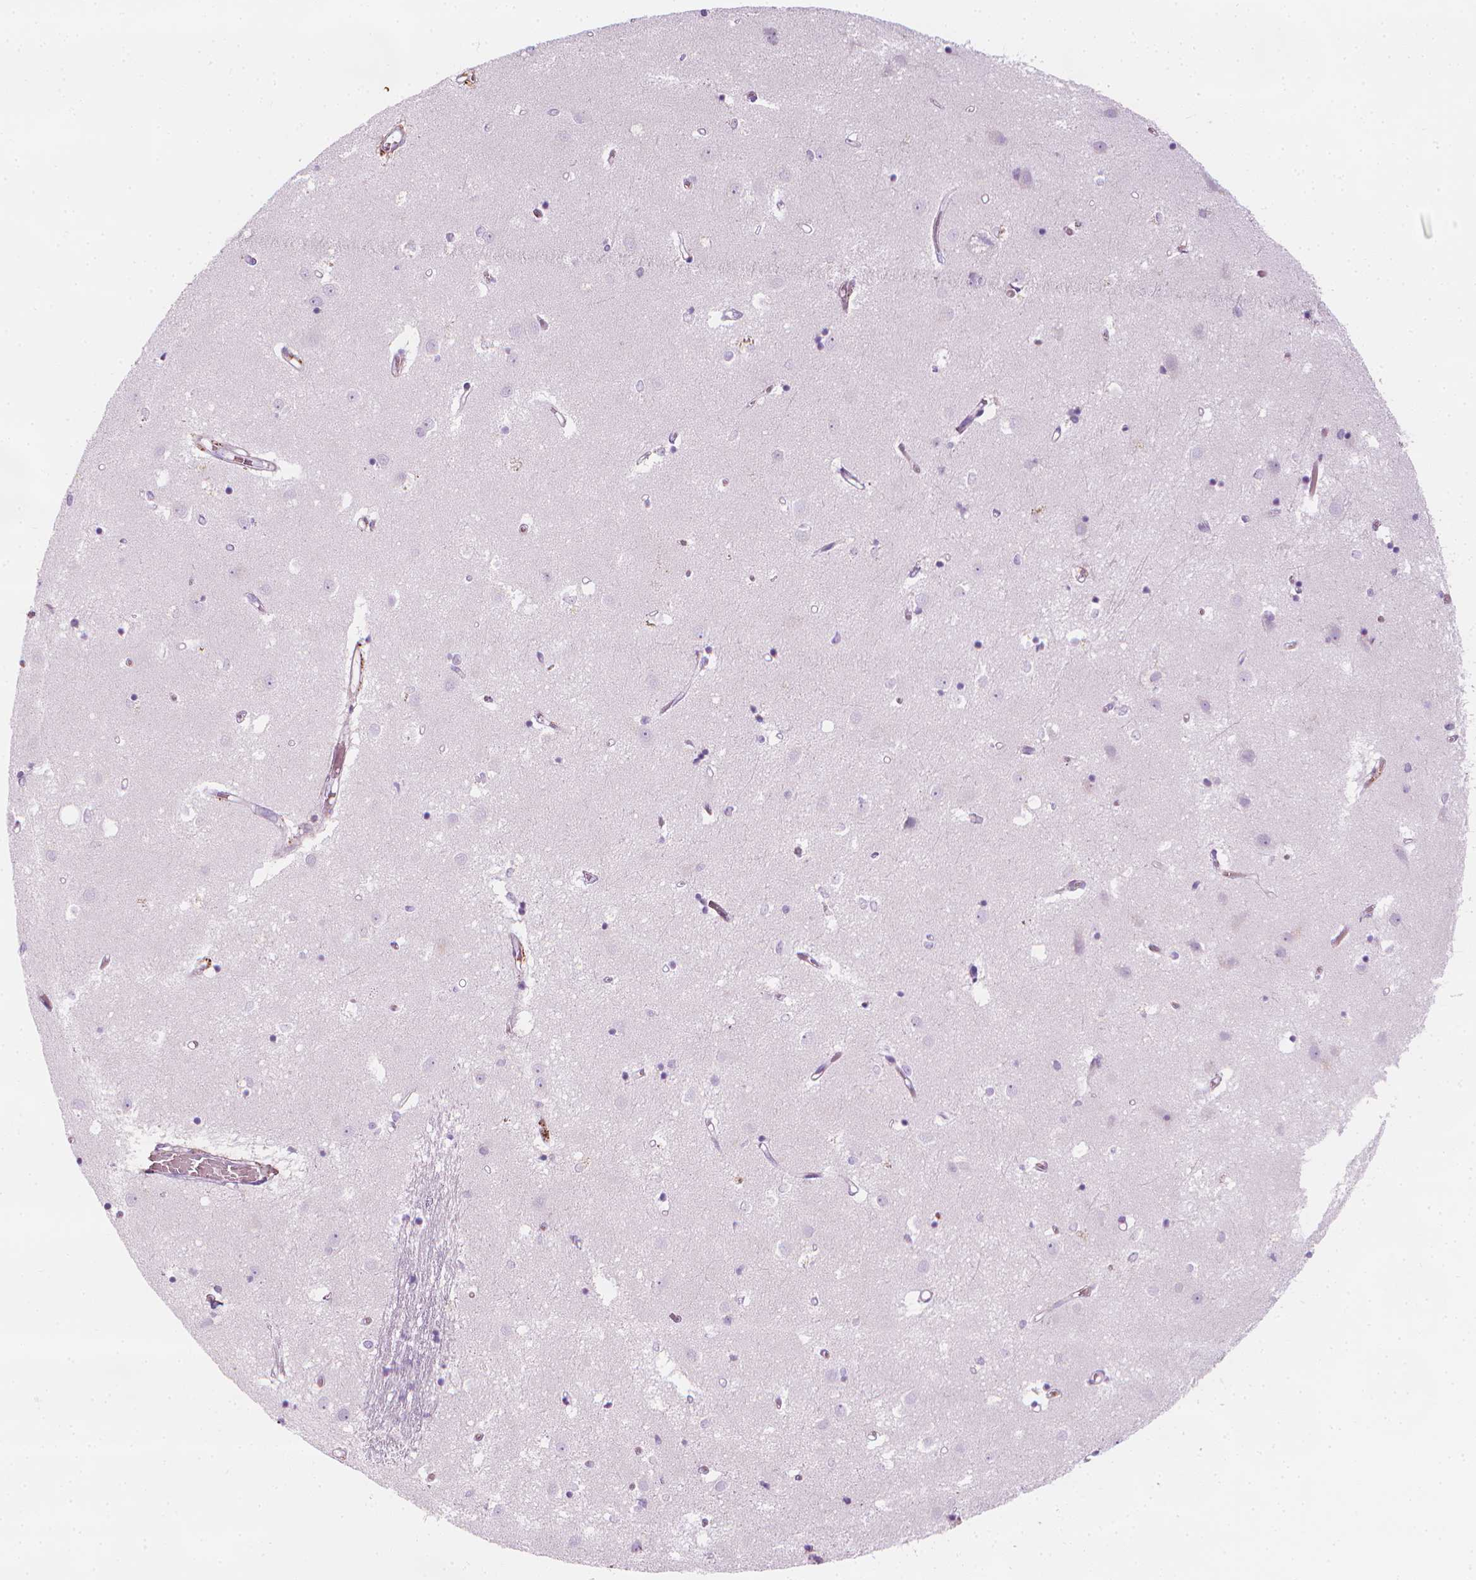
{"staining": {"intensity": "negative", "quantity": "none", "location": "none"}, "tissue": "caudate", "cell_type": "Glial cells", "image_type": "normal", "snomed": [{"axis": "morphology", "description": "Normal tissue, NOS"}, {"axis": "topography", "description": "Lateral ventricle wall"}], "caption": "This is a photomicrograph of IHC staining of normal caudate, which shows no staining in glial cells.", "gene": "CES1", "patient": {"sex": "male", "age": 54}}